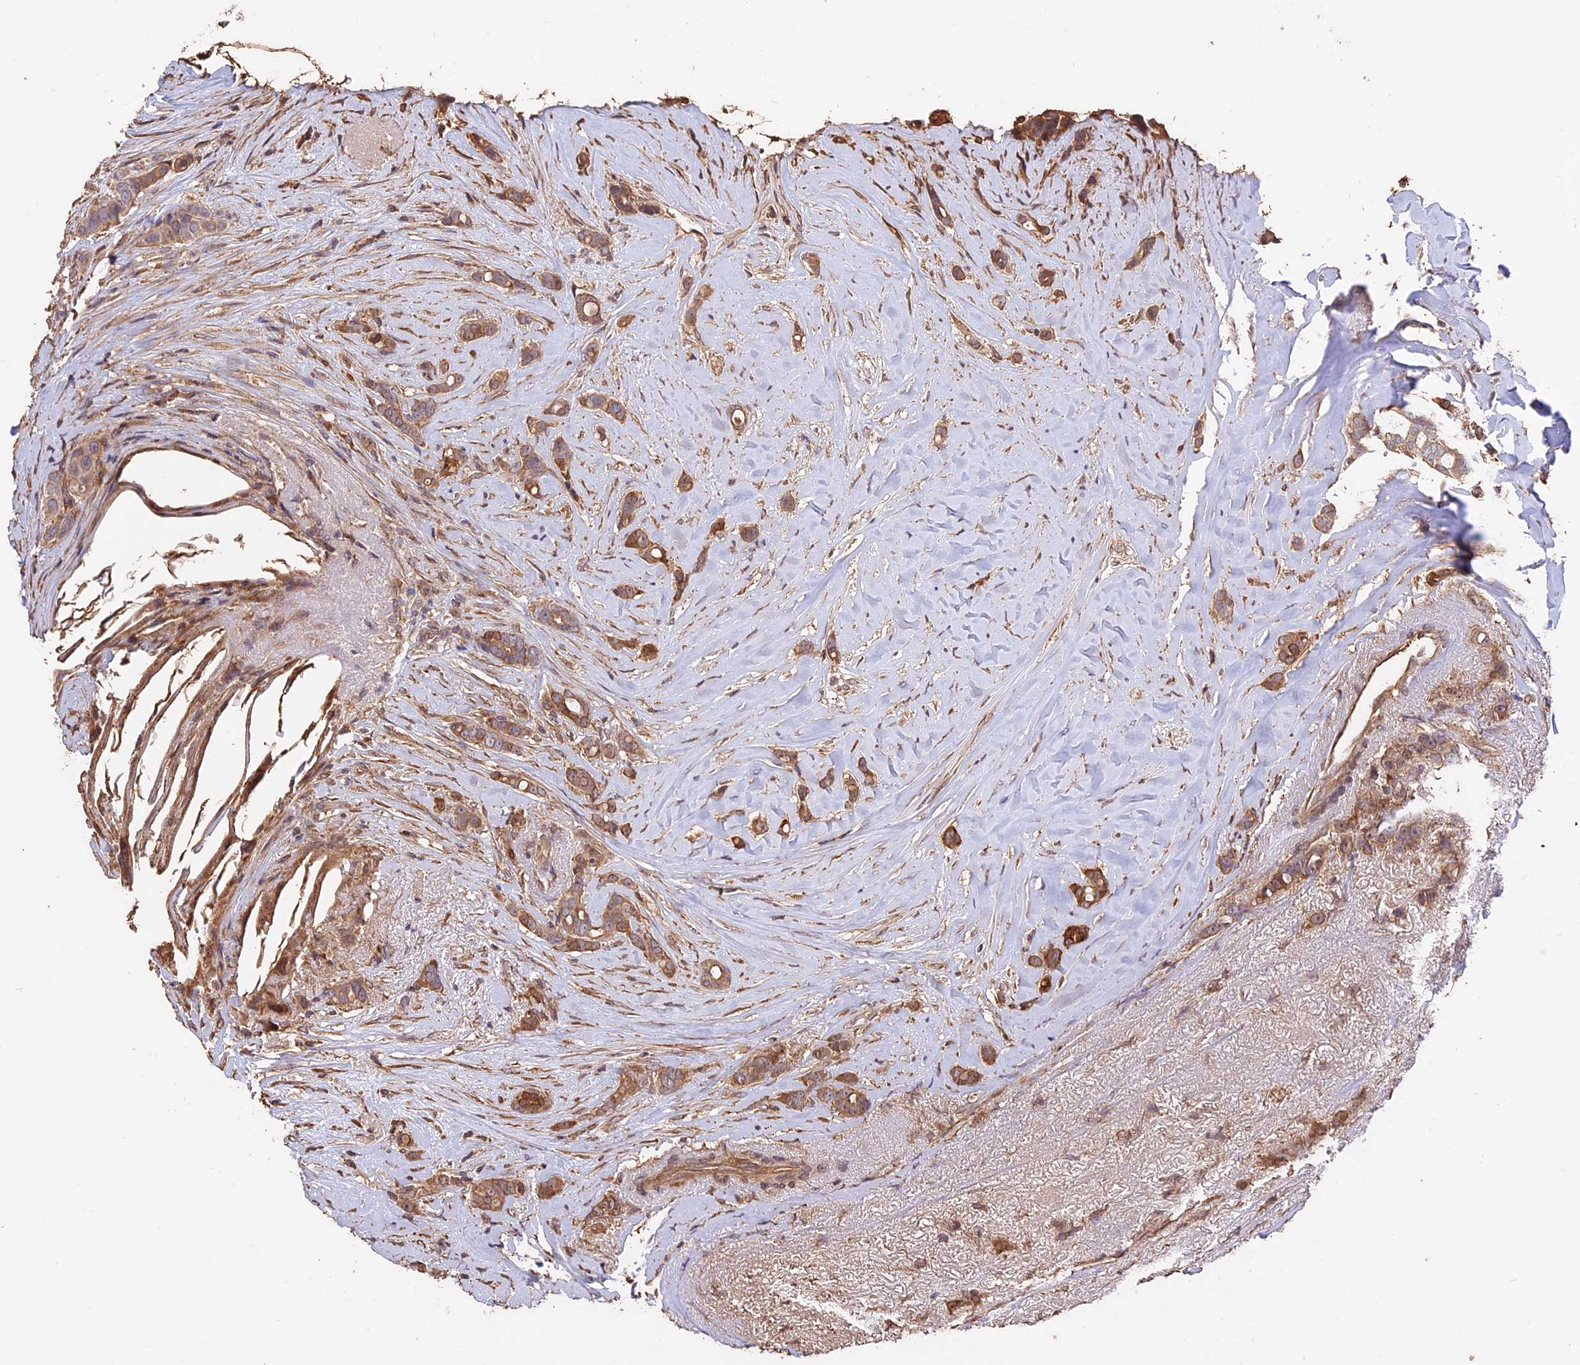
{"staining": {"intensity": "moderate", "quantity": ">75%", "location": "cytoplasmic/membranous"}, "tissue": "breast cancer", "cell_type": "Tumor cells", "image_type": "cancer", "snomed": [{"axis": "morphology", "description": "Lobular carcinoma"}, {"axis": "topography", "description": "Breast"}], "caption": "Brown immunohistochemical staining in human breast cancer reveals moderate cytoplasmic/membranous staining in about >75% of tumor cells. (IHC, brightfield microscopy, high magnification).", "gene": "RASAL1", "patient": {"sex": "female", "age": 51}}